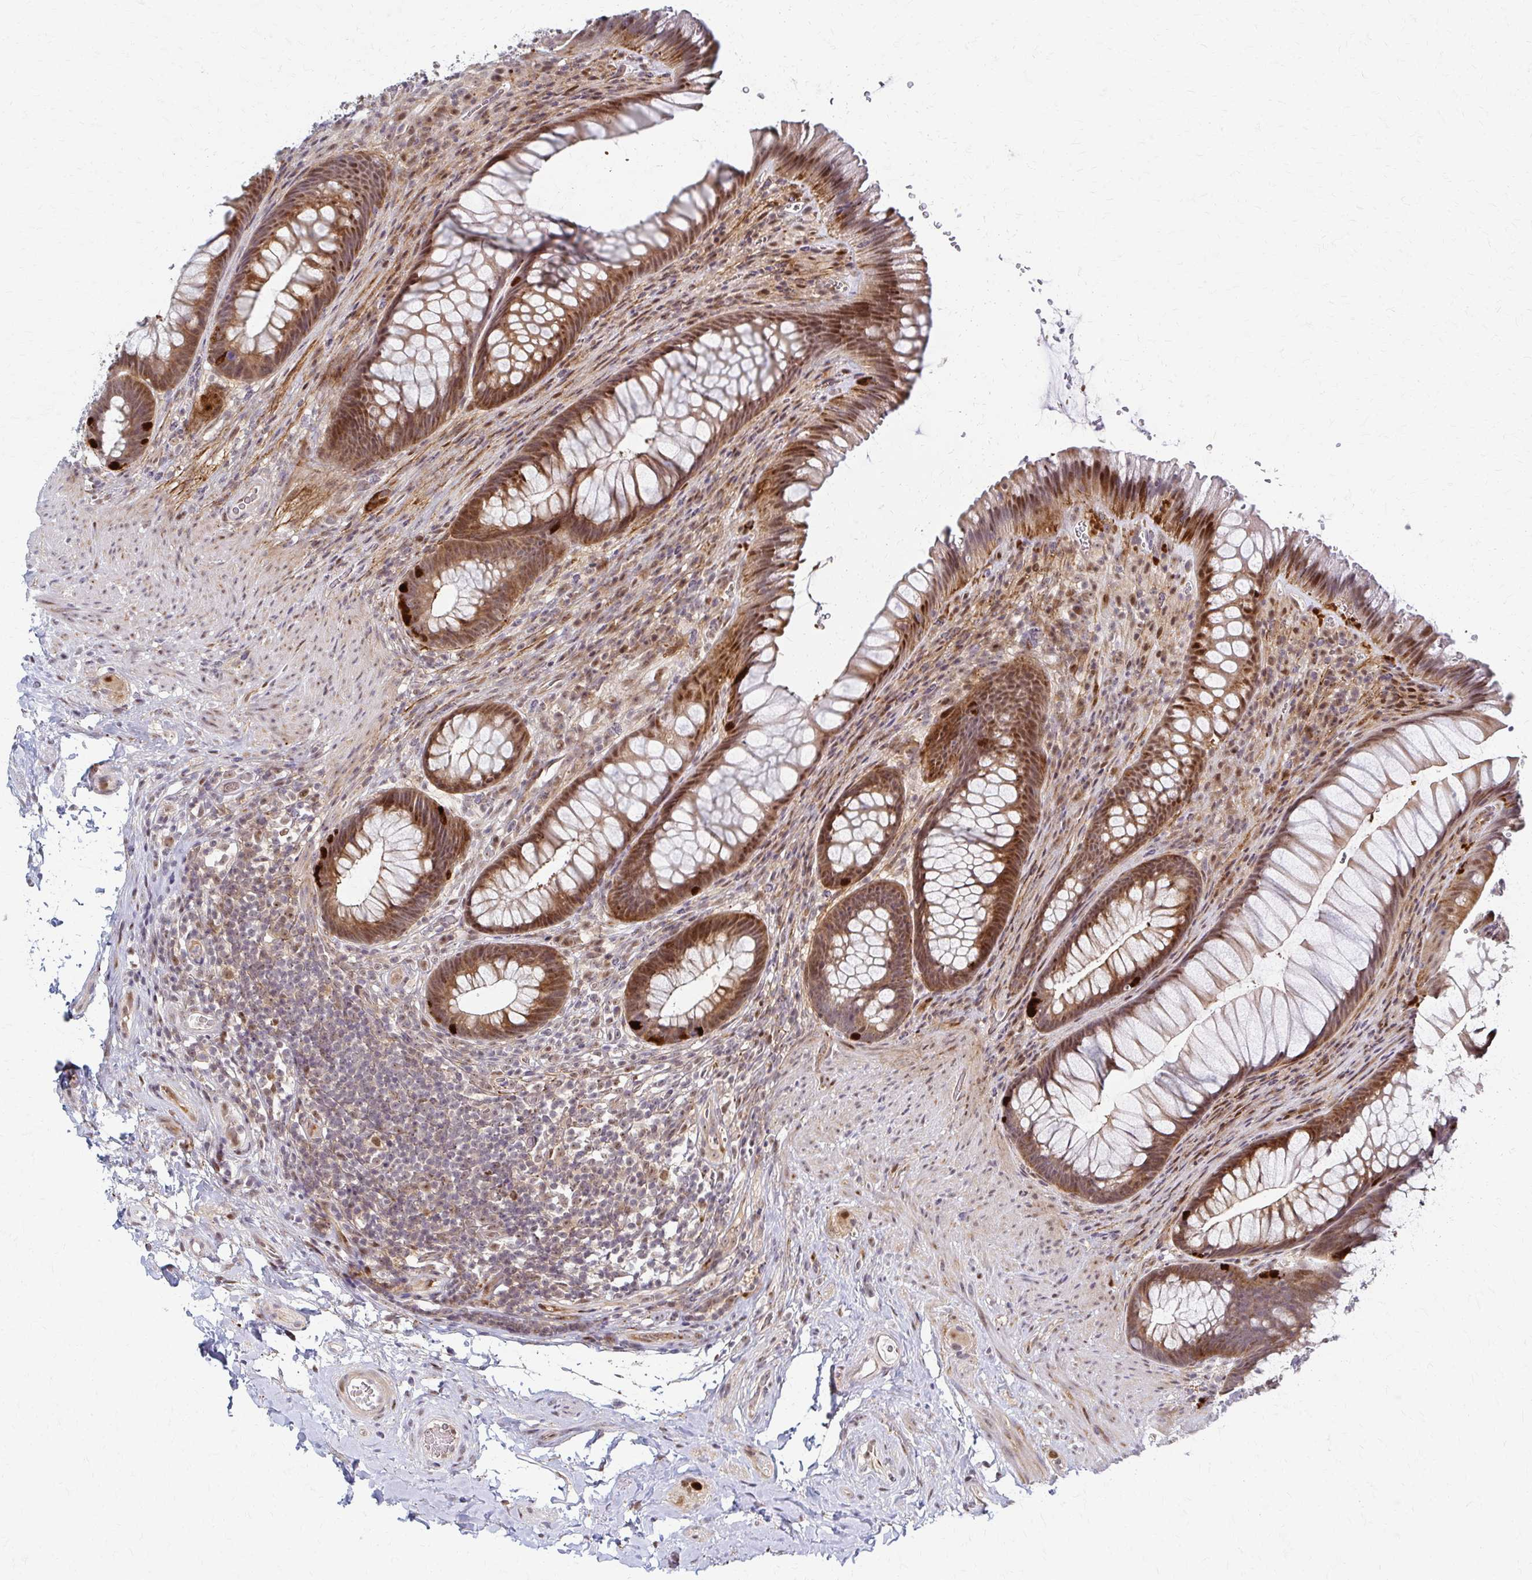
{"staining": {"intensity": "moderate", "quantity": ">75%", "location": "cytoplasmic/membranous,nuclear"}, "tissue": "rectum", "cell_type": "Glandular cells", "image_type": "normal", "snomed": [{"axis": "morphology", "description": "Normal tissue, NOS"}, {"axis": "topography", "description": "Rectum"}], "caption": "Rectum stained for a protein reveals moderate cytoplasmic/membranous,nuclear positivity in glandular cells. The staining is performed using DAB brown chromogen to label protein expression. The nuclei are counter-stained blue using hematoxylin.", "gene": "PSMD7", "patient": {"sex": "male", "age": 53}}